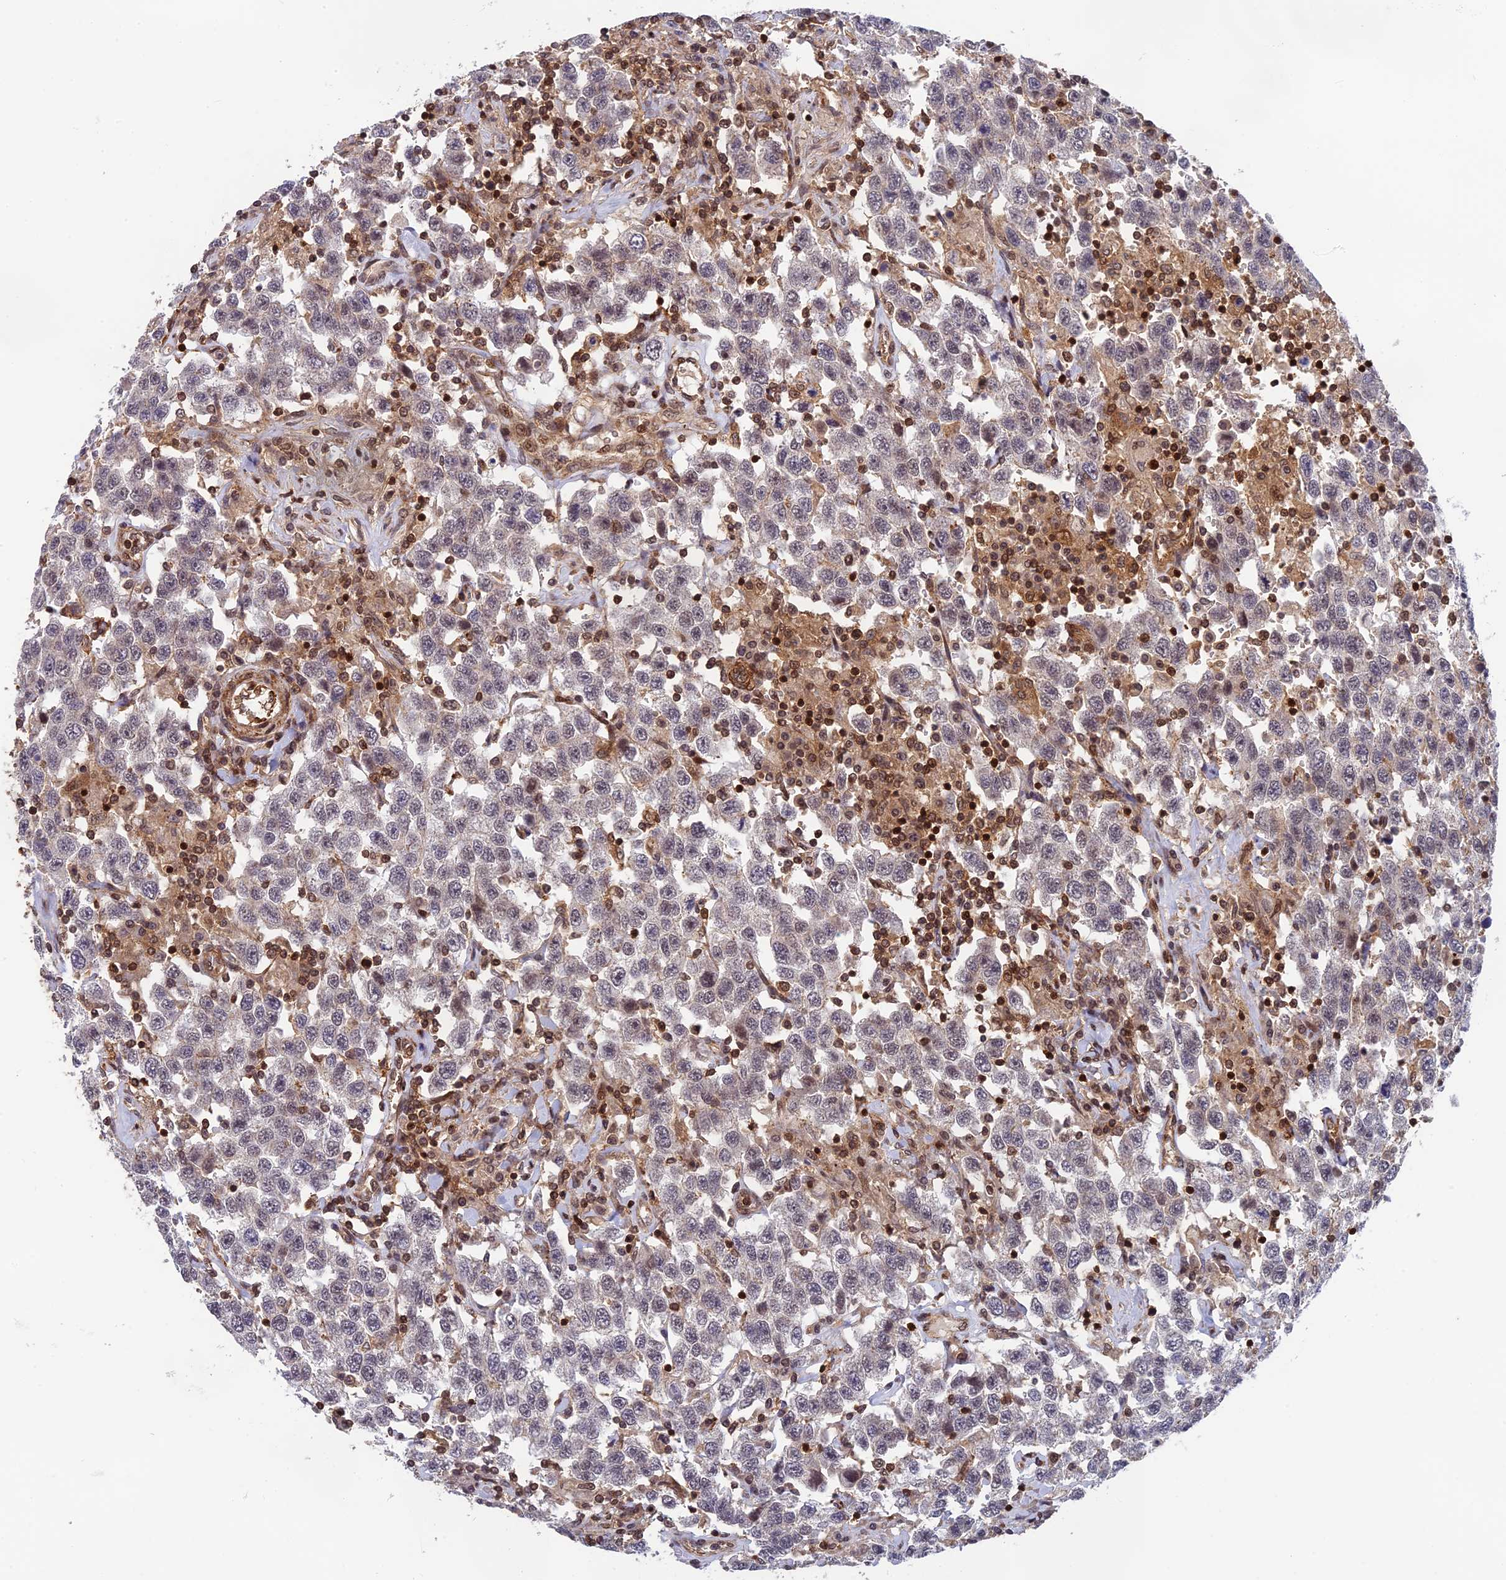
{"staining": {"intensity": "negative", "quantity": "none", "location": "none"}, "tissue": "testis cancer", "cell_type": "Tumor cells", "image_type": "cancer", "snomed": [{"axis": "morphology", "description": "Seminoma, NOS"}, {"axis": "topography", "description": "Testis"}], "caption": "The immunohistochemistry (IHC) histopathology image has no significant positivity in tumor cells of seminoma (testis) tissue.", "gene": "OSBPL1A", "patient": {"sex": "male", "age": 41}}